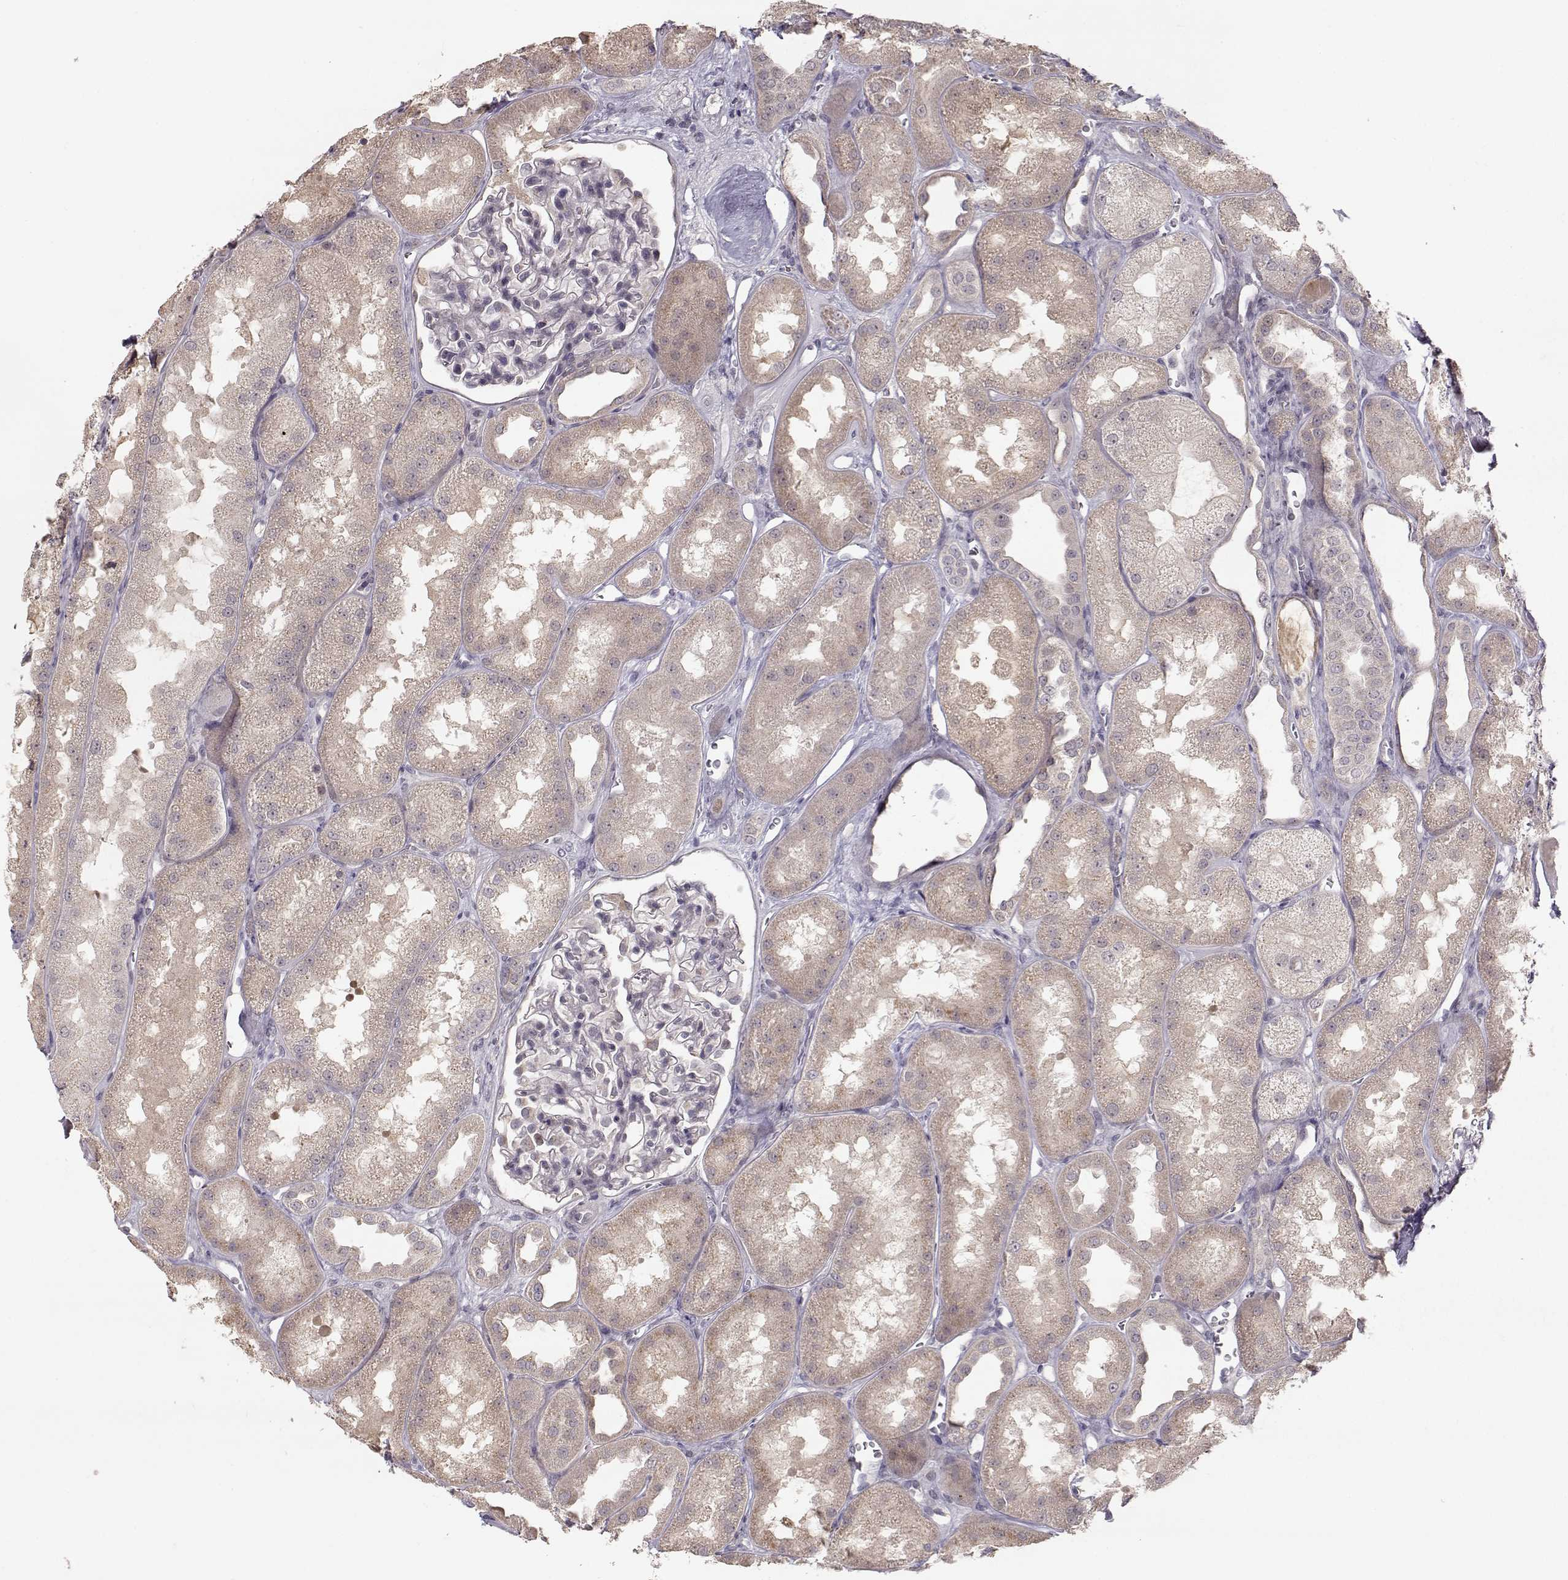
{"staining": {"intensity": "negative", "quantity": "none", "location": "none"}, "tissue": "kidney", "cell_type": "Cells in glomeruli", "image_type": "normal", "snomed": [{"axis": "morphology", "description": "Normal tissue, NOS"}, {"axis": "topography", "description": "Kidney"}], "caption": "This is a photomicrograph of IHC staining of normal kidney, which shows no expression in cells in glomeruli. (Stains: DAB IHC with hematoxylin counter stain, Microscopy: brightfield microscopy at high magnification).", "gene": "PNMT", "patient": {"sex": "male", "age": 61}}